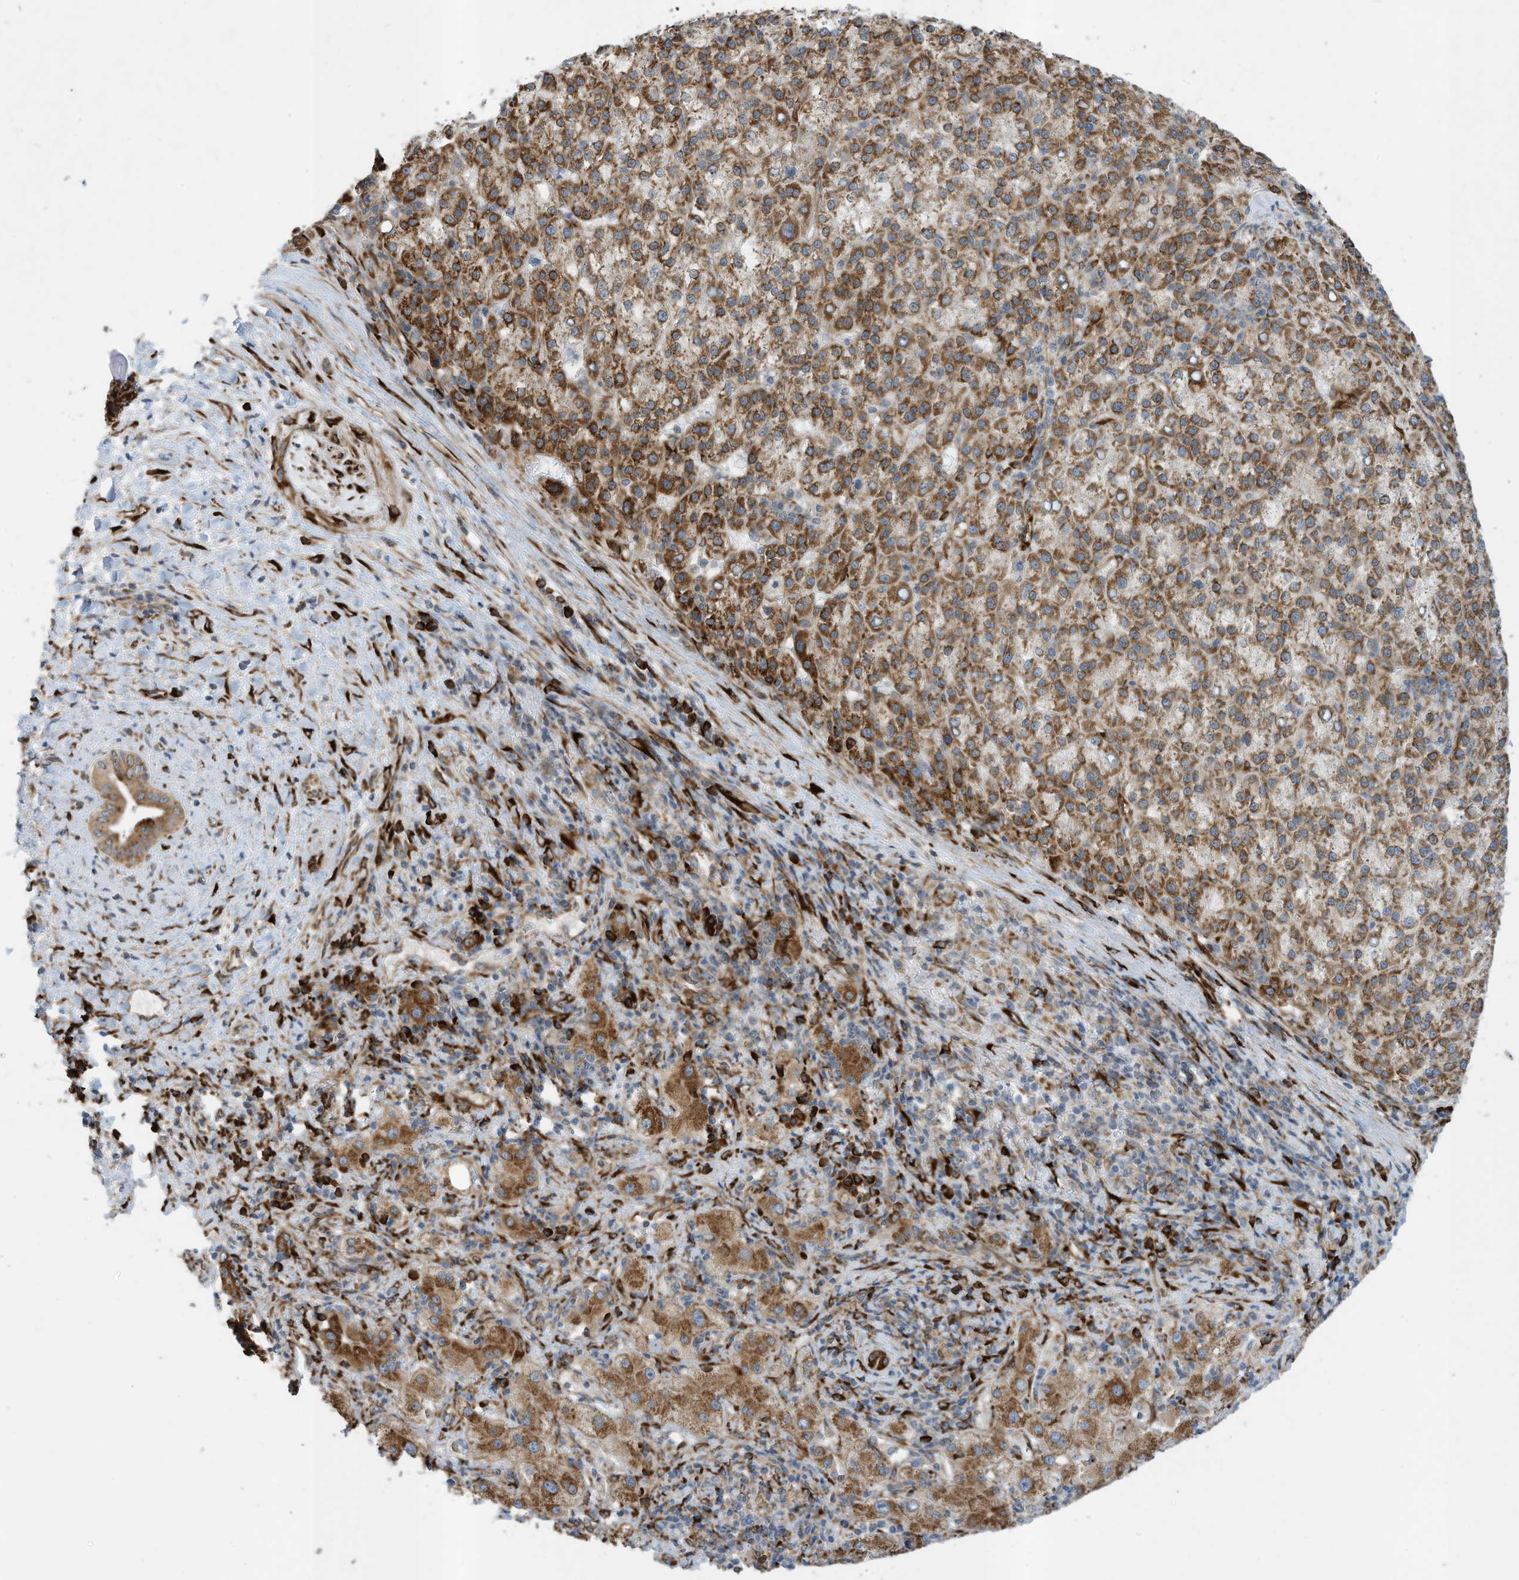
{"staining": {"intensity": "moderate", "quantity": ">75%", "location": "cytoplasmic/membranous"}, "tissue": "liver cancer", "cell_type": "Tumor cells", "image_type": "cancer", "snomed": [{"axis": "morphology", "description": "Carcinoma, Hepatocellular, NOS"}, {"axis": "topography", "description": "Liver"}], "caption": "IHC staining of liver hepatocellular carcinoma, which reveals medium levels of moderate cytoplasmic/membranous positivity in about >75% of tumor cells indicating moderate cytoplasmic/membranous protein staining. The staining was performed using DAB (brown) for protein detection and nuclei were counterstained in hematoxylin (blue).", "gene": "ZBTB45", "patient": {"sex": "female", "age": 58}}